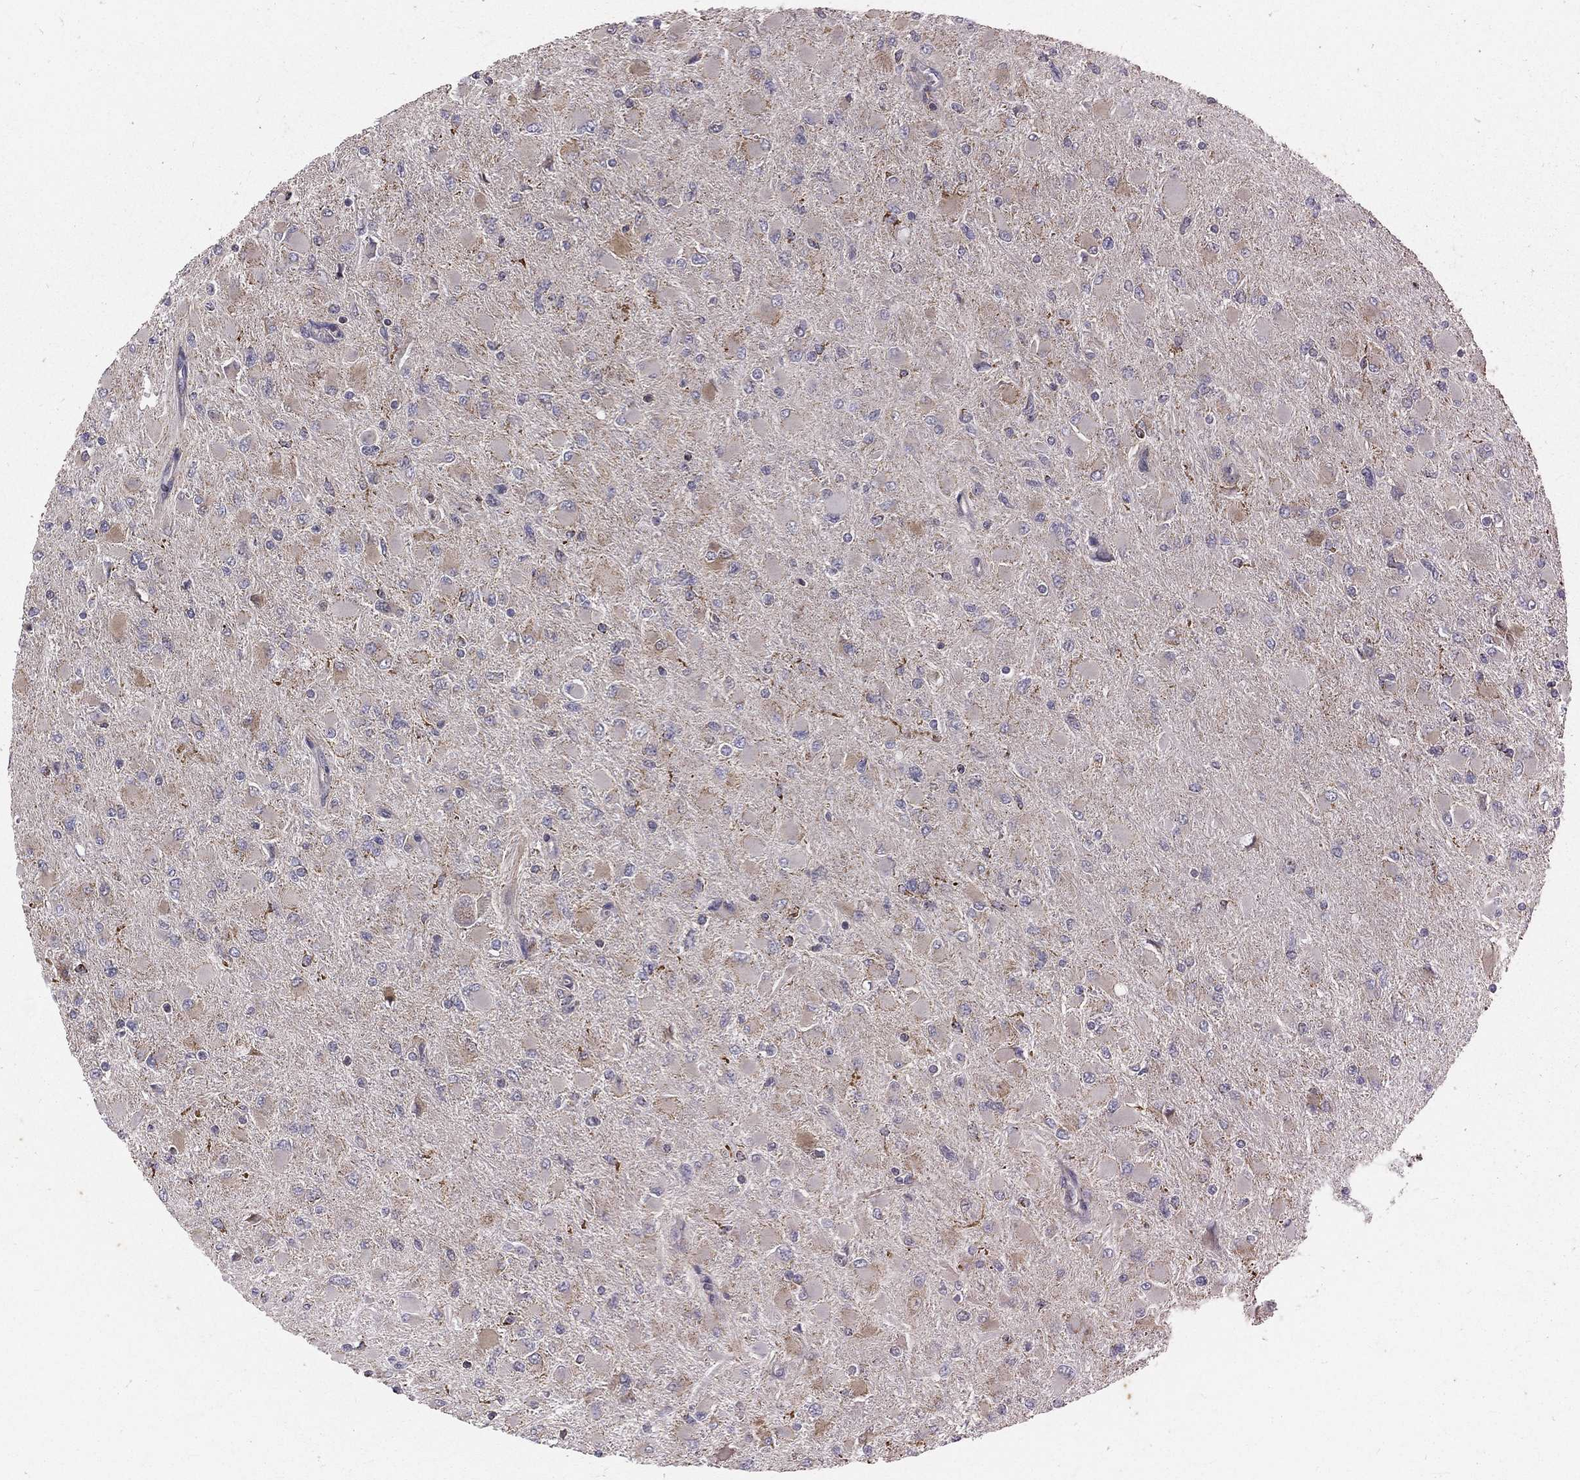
{"staining": {"intensity": "weak", "quantity": "<25%", "location": "cytoplasmic/membranous"}, "tissue": "glioma", "cell_type": "Tumor cells", "image_type": "cancer", "snomed": [{"axis": "morphology", "description": "Glioma, malignant, High grade"}, {"axis": "topography", "description": "Cerebral cortex"}], "caption": "Immunohistochemistry micrograph of neoplastic tissue: glioma stained with DAB (3,3'-diaminobenzidine) reveals no significant protein positivity in tumor cells.", "gene": "HADH", "patient": {"sex": "female", "age": 36}}